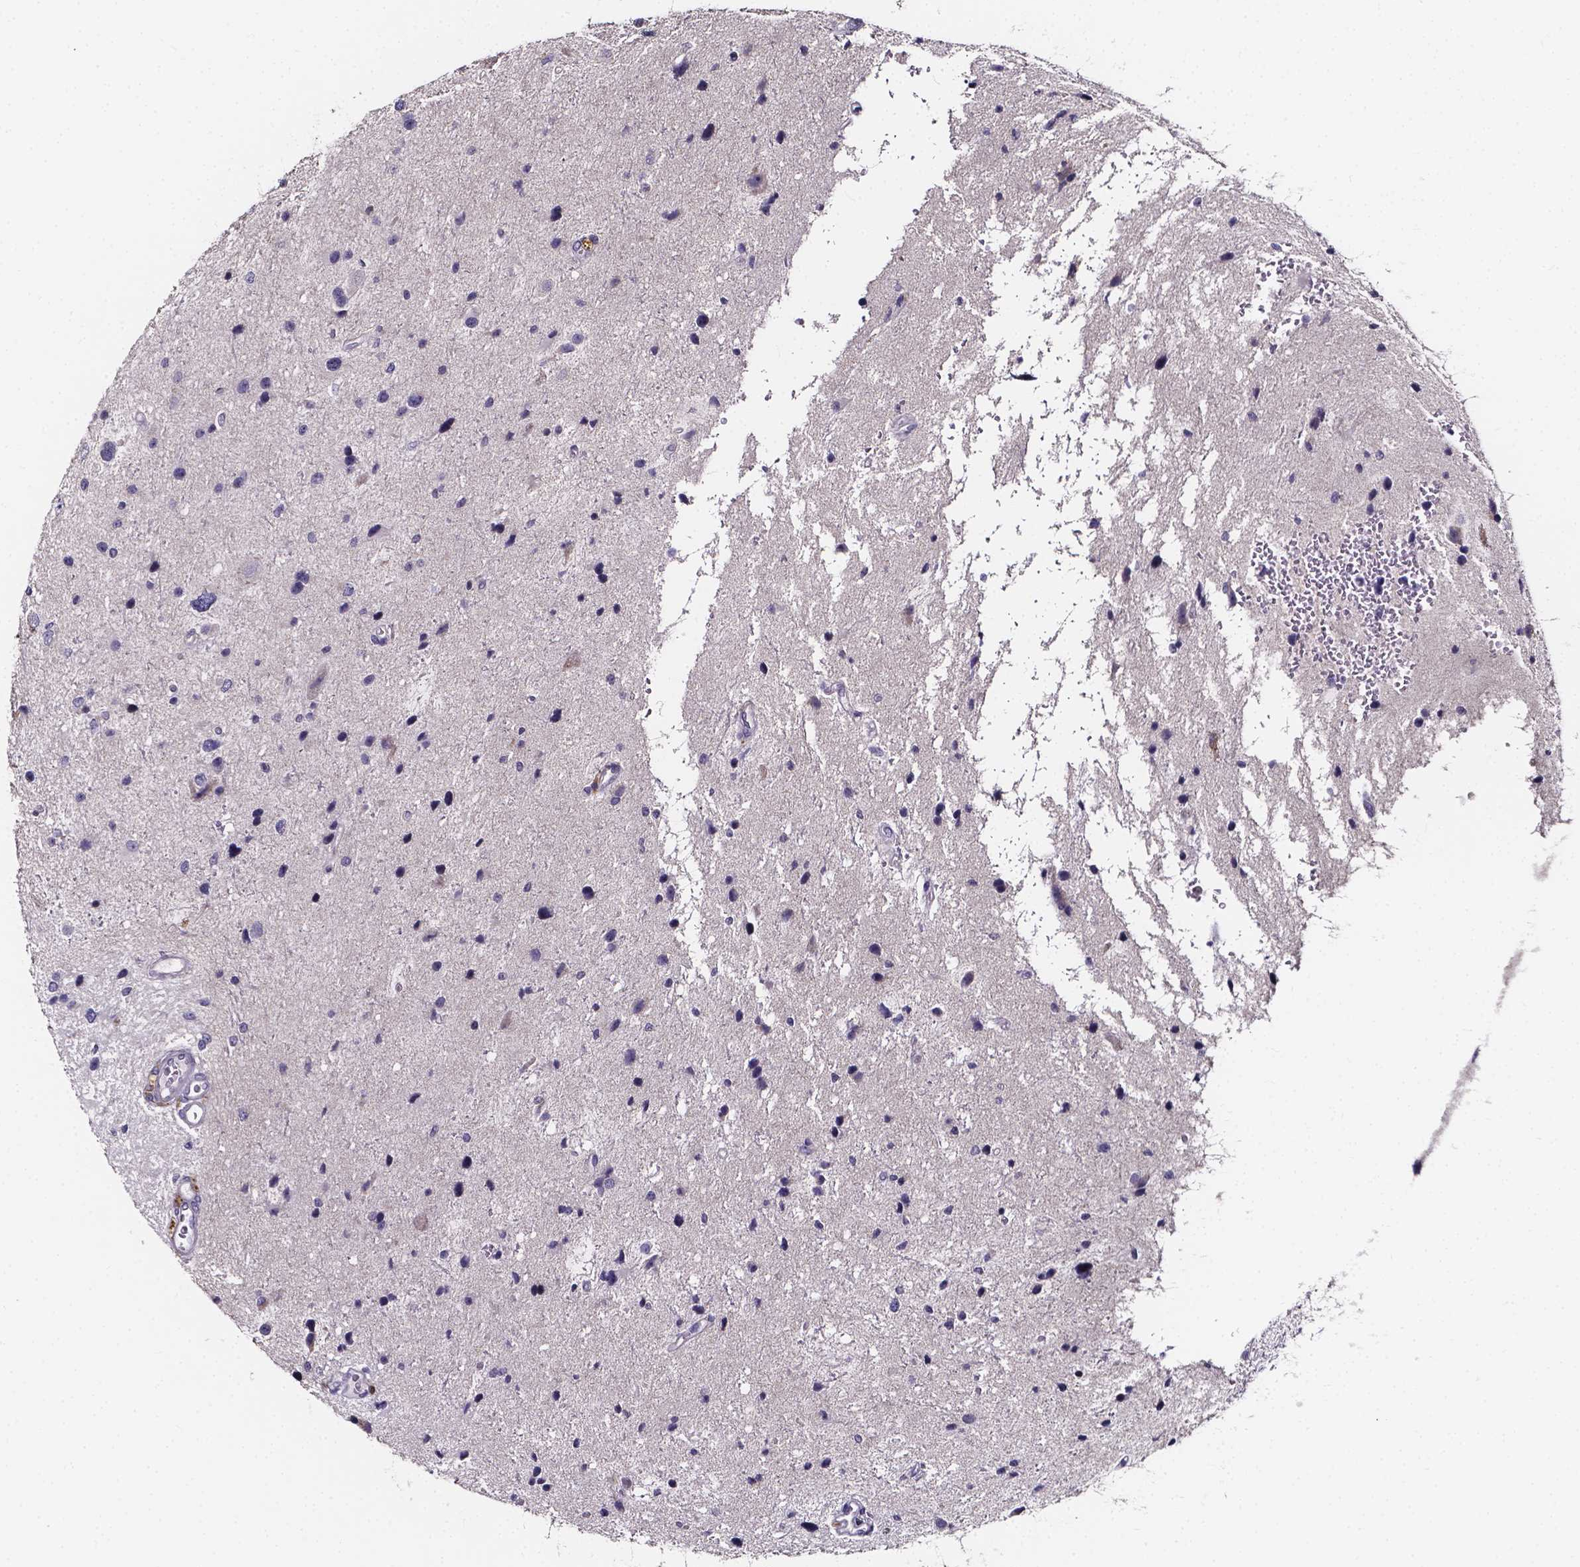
{"staining": {"intensity": "negative", "quantity": "none", "location": "none"}, "tissue": "glioma", "cell_type": "Tumor cells", "image_type": "cancer", "snomed": [{"axis": "morphology", "description": "Glioma, malignant, Low grade"}, {"axis": "topography", "description": "Brain"}], "caption": "A high-resolution histopathology image shows IHC staining of glioma, which demonstrates no significant staining in tumor cells. Brightfield microscopy of IHC stained with DAB (brown) and hematoxylin (blue), captured at high magnification.", "gene": "THEMIS", "patient": {"sex": "female", "age": 32}}